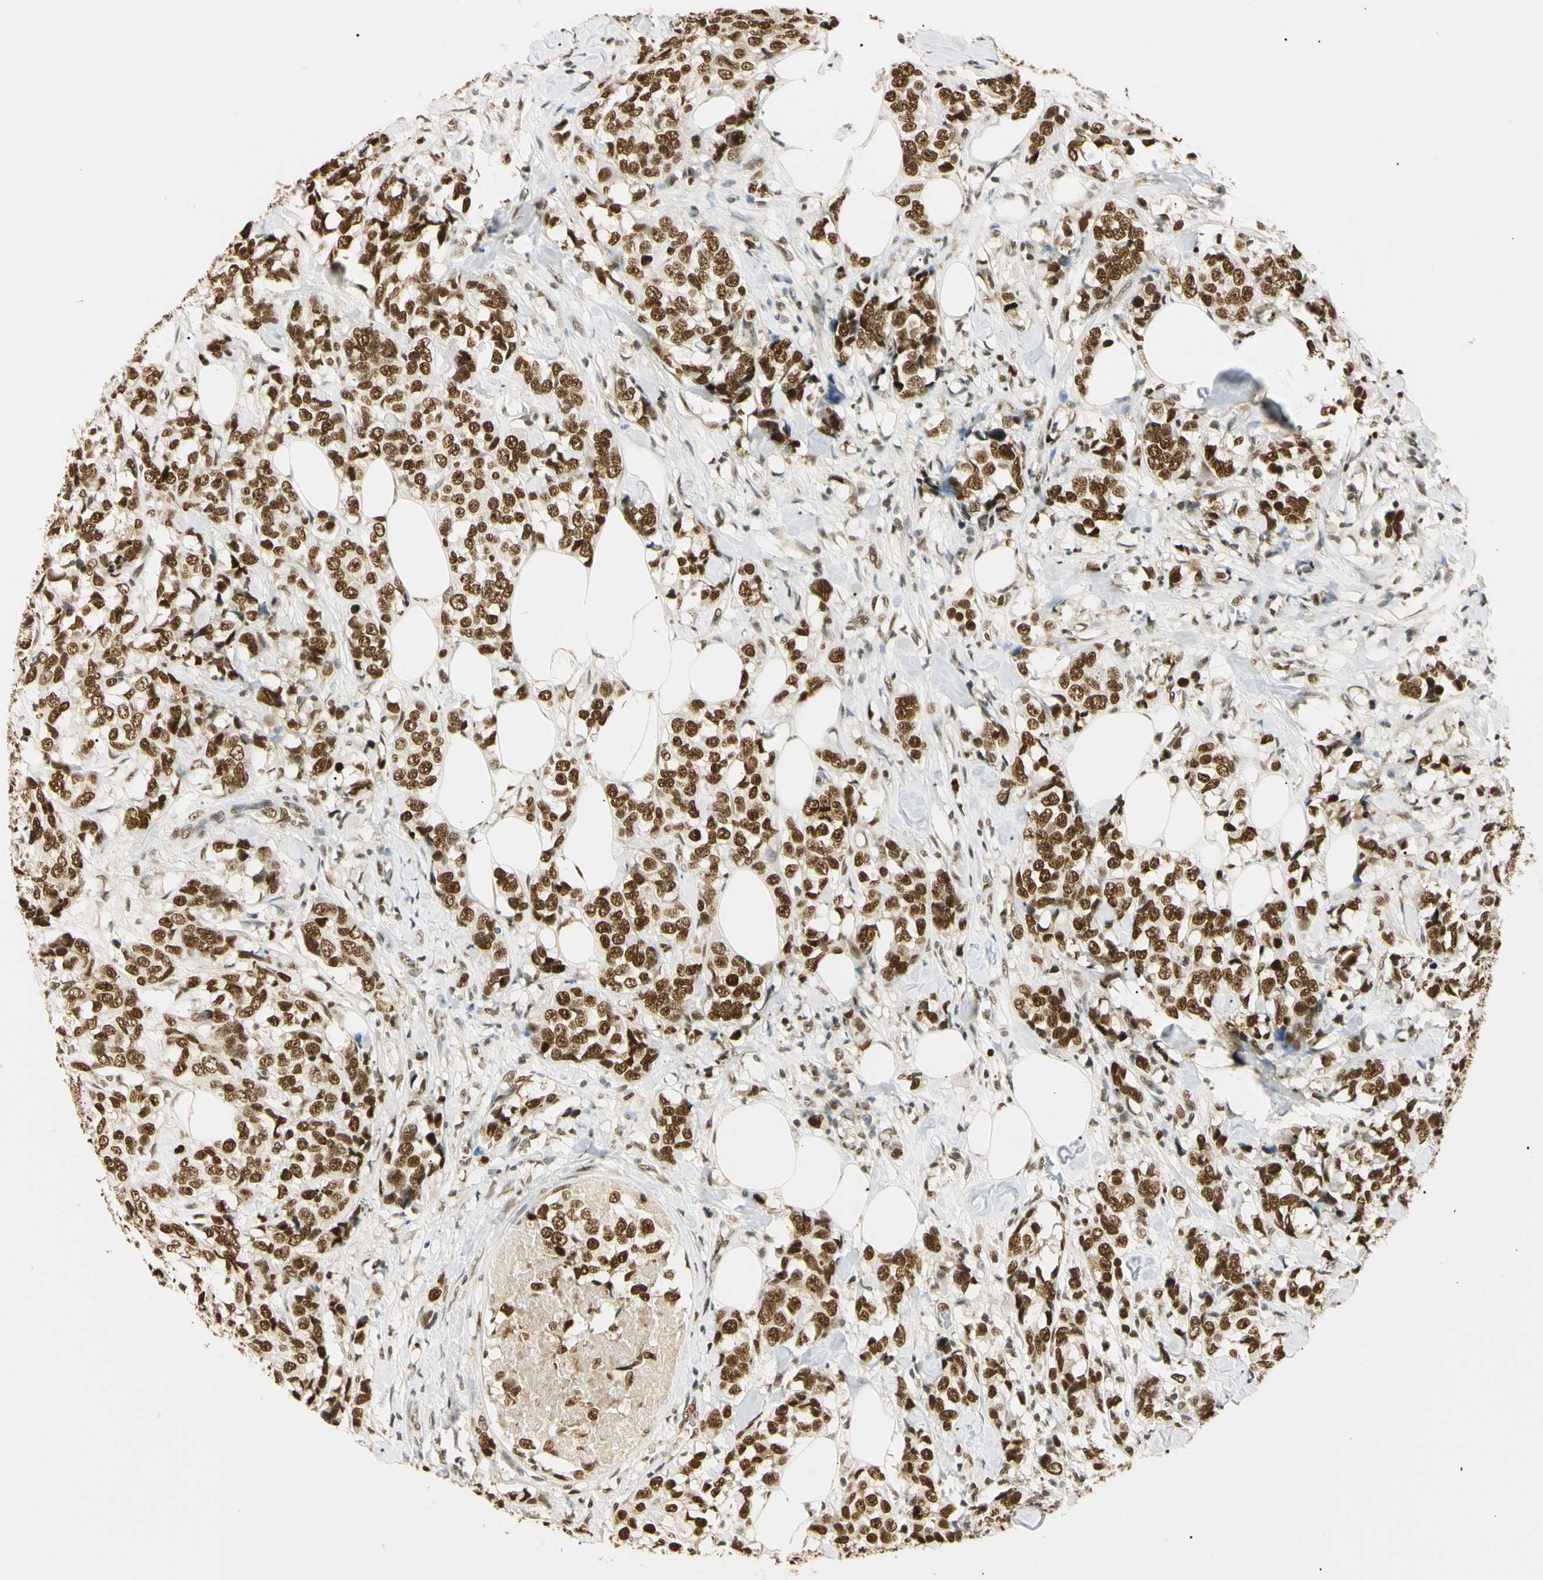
{"staining": {"intensity": "strong", "quantity": ">75%", "location": "nuclear"}, "tissue": "breast cancer", "cell_type": "Tumor cells", "image_type": "cancer", "snomed": [{"axis": "morphology", "description": "Lobular carcinoma"}, {"axis": "topography", "description": "Breast"}], "caption": "High-power microscopy captured an immunohistochemistry image of breast cancer (lobular carcinoma), revealing strong nuclear positivity in about >75% of tumor cells. The protein is stained brown, and the nuclei are stained in blue (DAB (3,3'-diaminobenzidine) IHC with brightfield microscopy, high magnification).", "gene": "SMARCA5", "patient": {"sex": "female", "age": 59}}